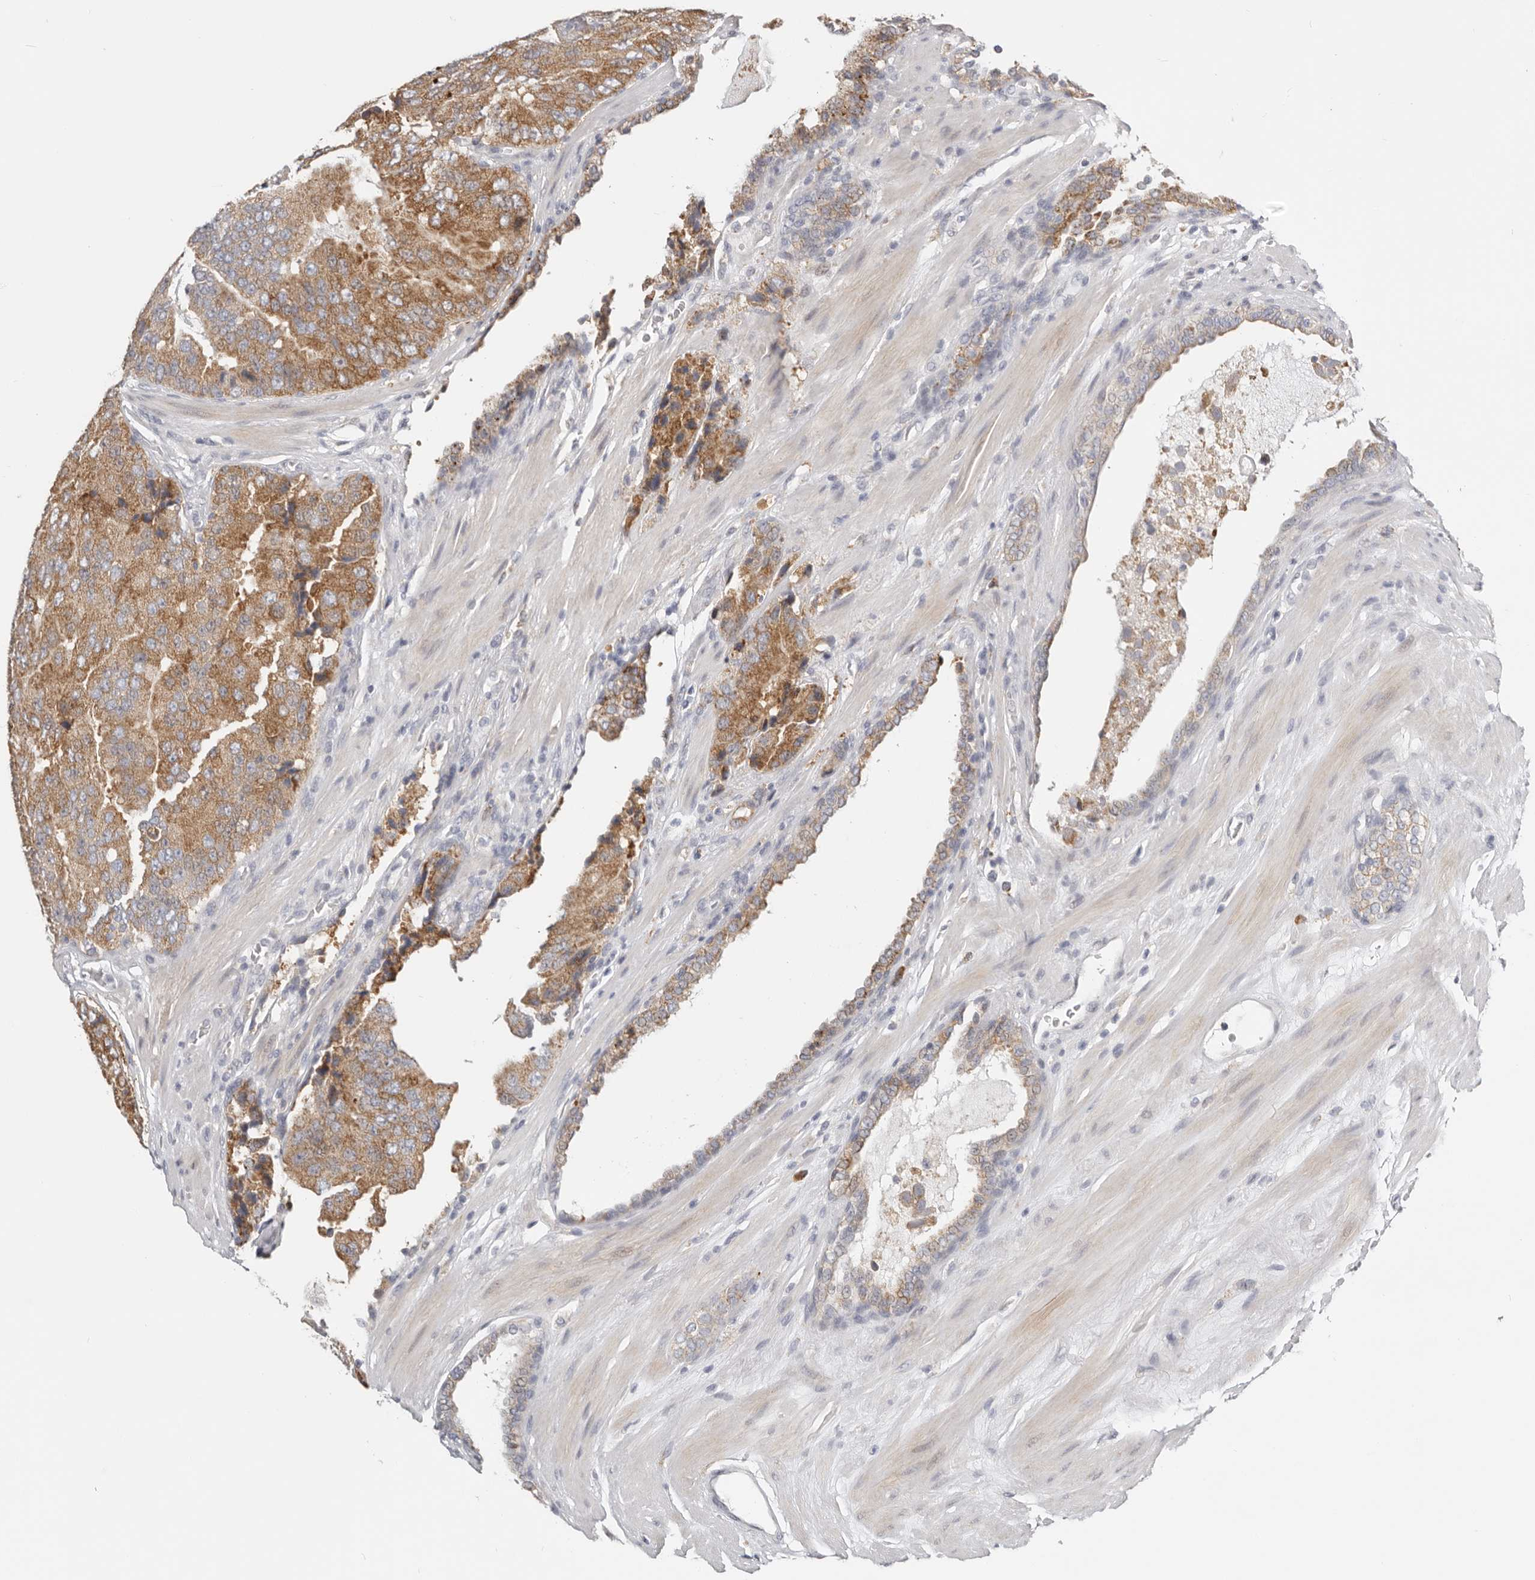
{"staining": {"intensity": "moderate", "quantity": ">75%", "location": "cytoplasmic/membranous"}, "tissue": "prostate cancer", "cell_type": "Tumor cells", "image_type": "cancer", "snomed": [{"axis": "morphology", "description": "Adenocarcinoma, High grade"}, {"axis": "topography", "description": "Prostate"}], "caption": "Immunohistochemistry staining of adenocarcinoma (high-grade) (prostate), which demonstrates medium levels of moderate cytoplasmic/membranous positivity in about >75% of tumor cells indicating moderate cytoplasmic/membranous protein positivity. The staining was performed using DAB (3,3'-diaminobenzidine) (brown) for protein detection and nuclei were counterstained in hematoxylin (blue).", "gene": "IL32", "patient": {"sex": "male", "age": 70}}